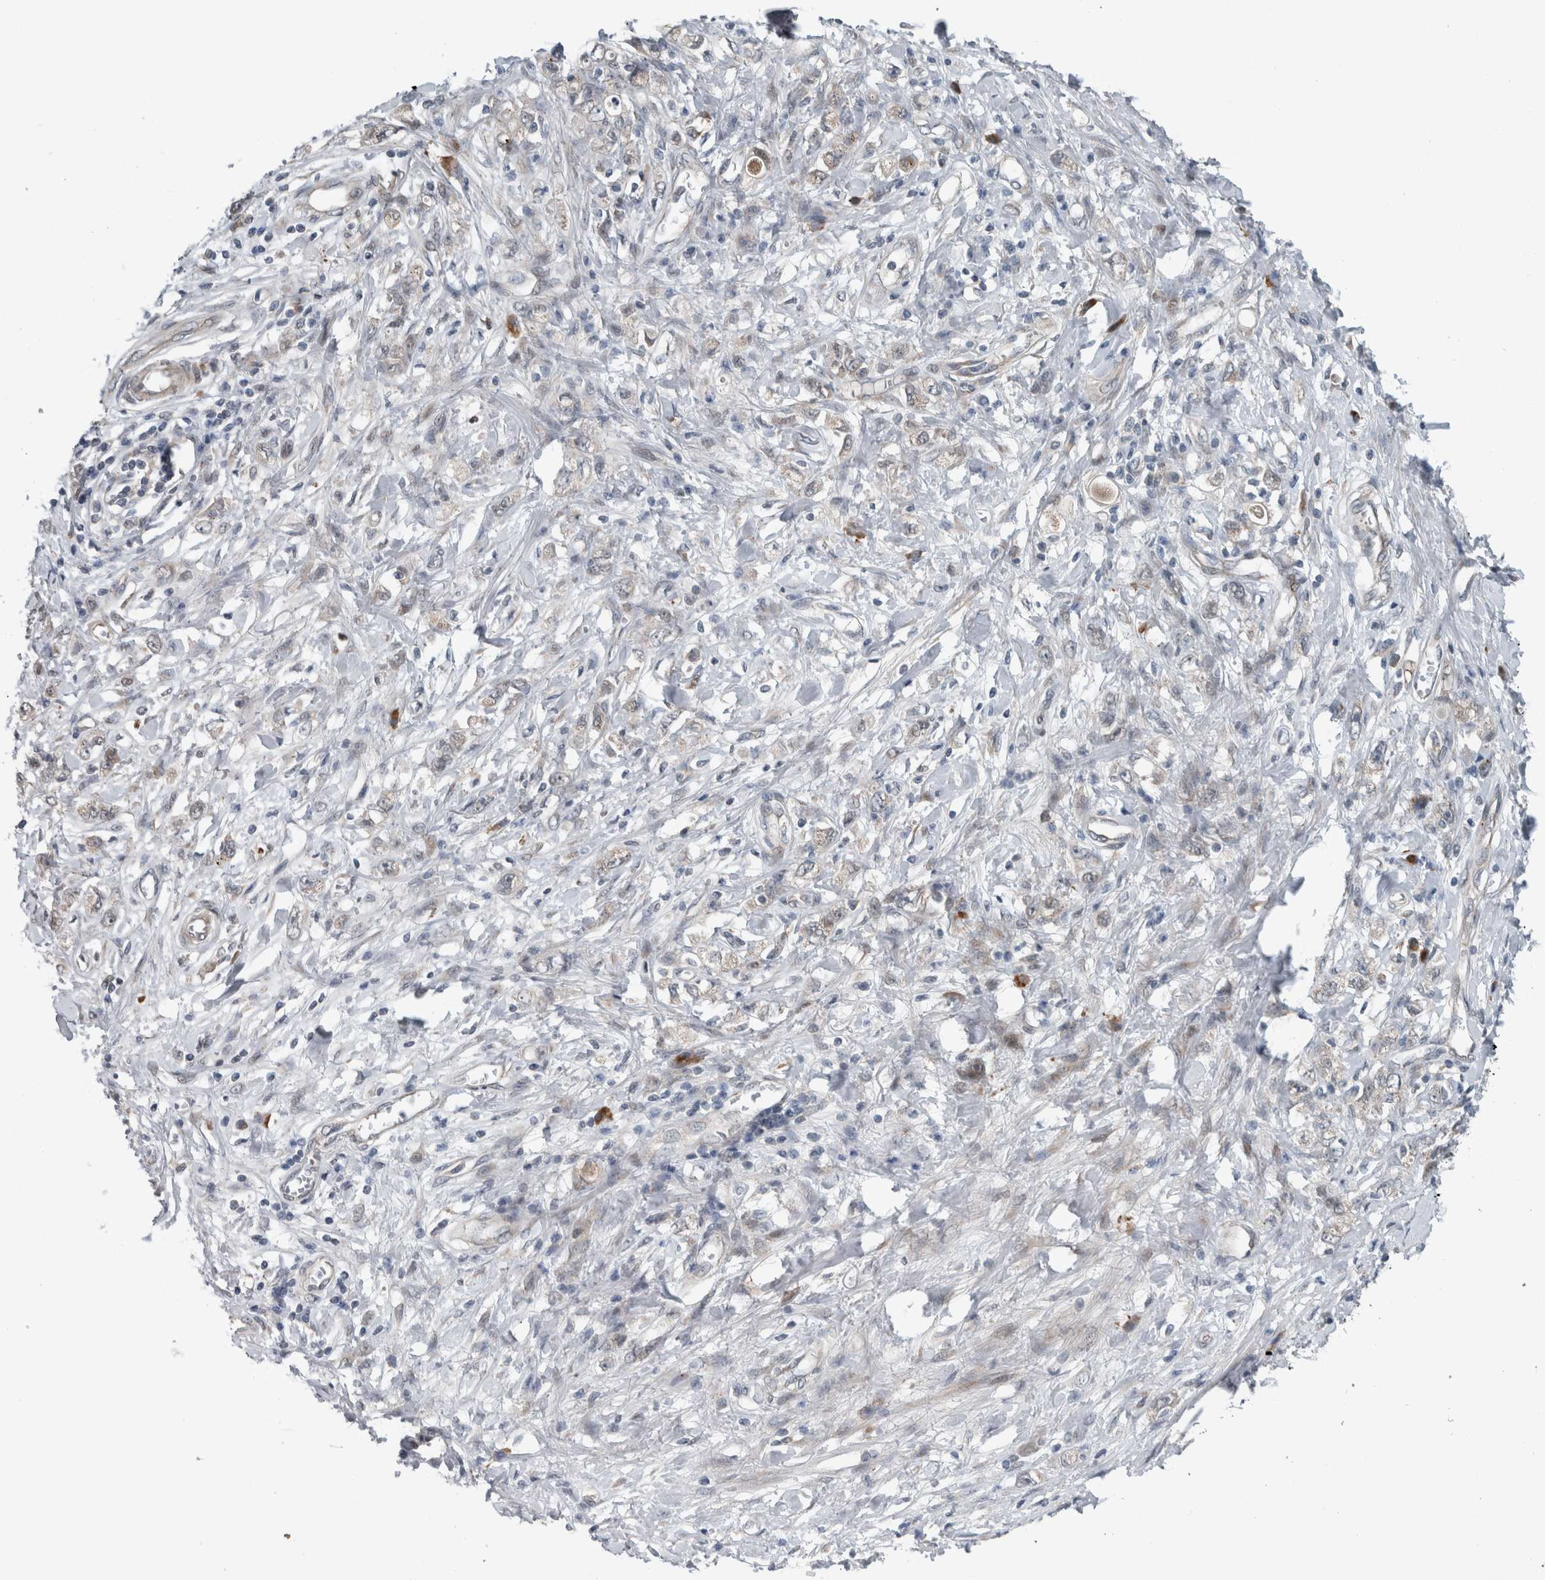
{"staining": {"intensity": "negative", "quantity": "none", "location": "none"}, "tissue": "stomach cancer", "cell_type": "Tumor cells", "image_type": "cancer", "snomed": [{"axis": "morphology", "description": "Adenocarcinoma, NOS"}, {"axis": "topography", "description": "Stomach"}], "caption": "This is an IHC image of human stomach cancer. There is no expression in tumor cells.", "gene": "GBA2", "patient": {"sex": "female", "age": 76}}